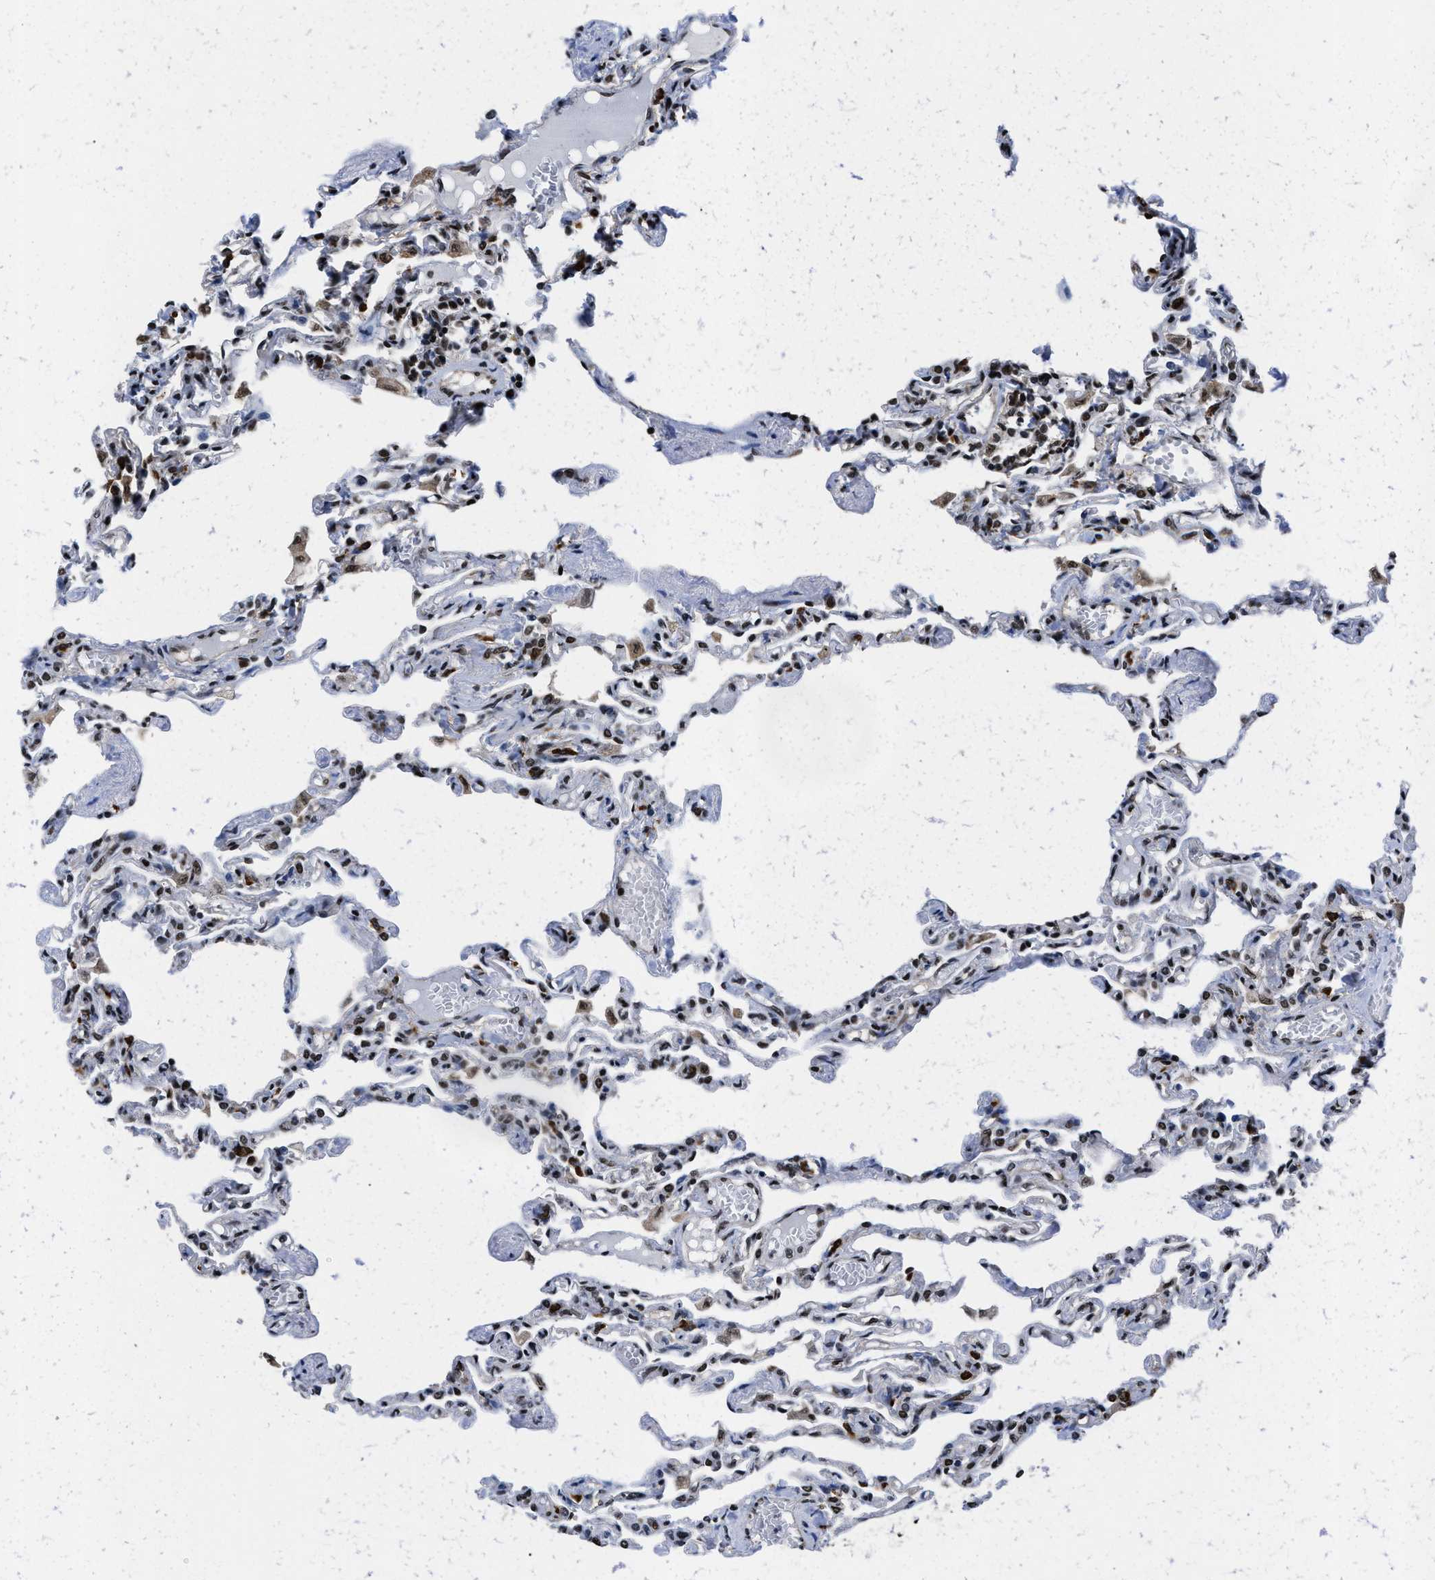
{"staining": {"intensity": "moderate", "quantity": ">75%", "location": "nuclear"}, "tissue": "lung", "cell_type": "Alveolar cells", "image_type": "normal", "snomed": [{"axis": "morphology", "description": "Normal tissue, NOS"}, {"axis": "topography", "description": "Lung"}], "caption": "The micrograph reveals immunohistochemical staining of benign lung. There is moderate nuclear expression is present in approximately >75% of alveolar cells.", "gene": "SAFB", "patient": {"sex": "male", "age": 21}}